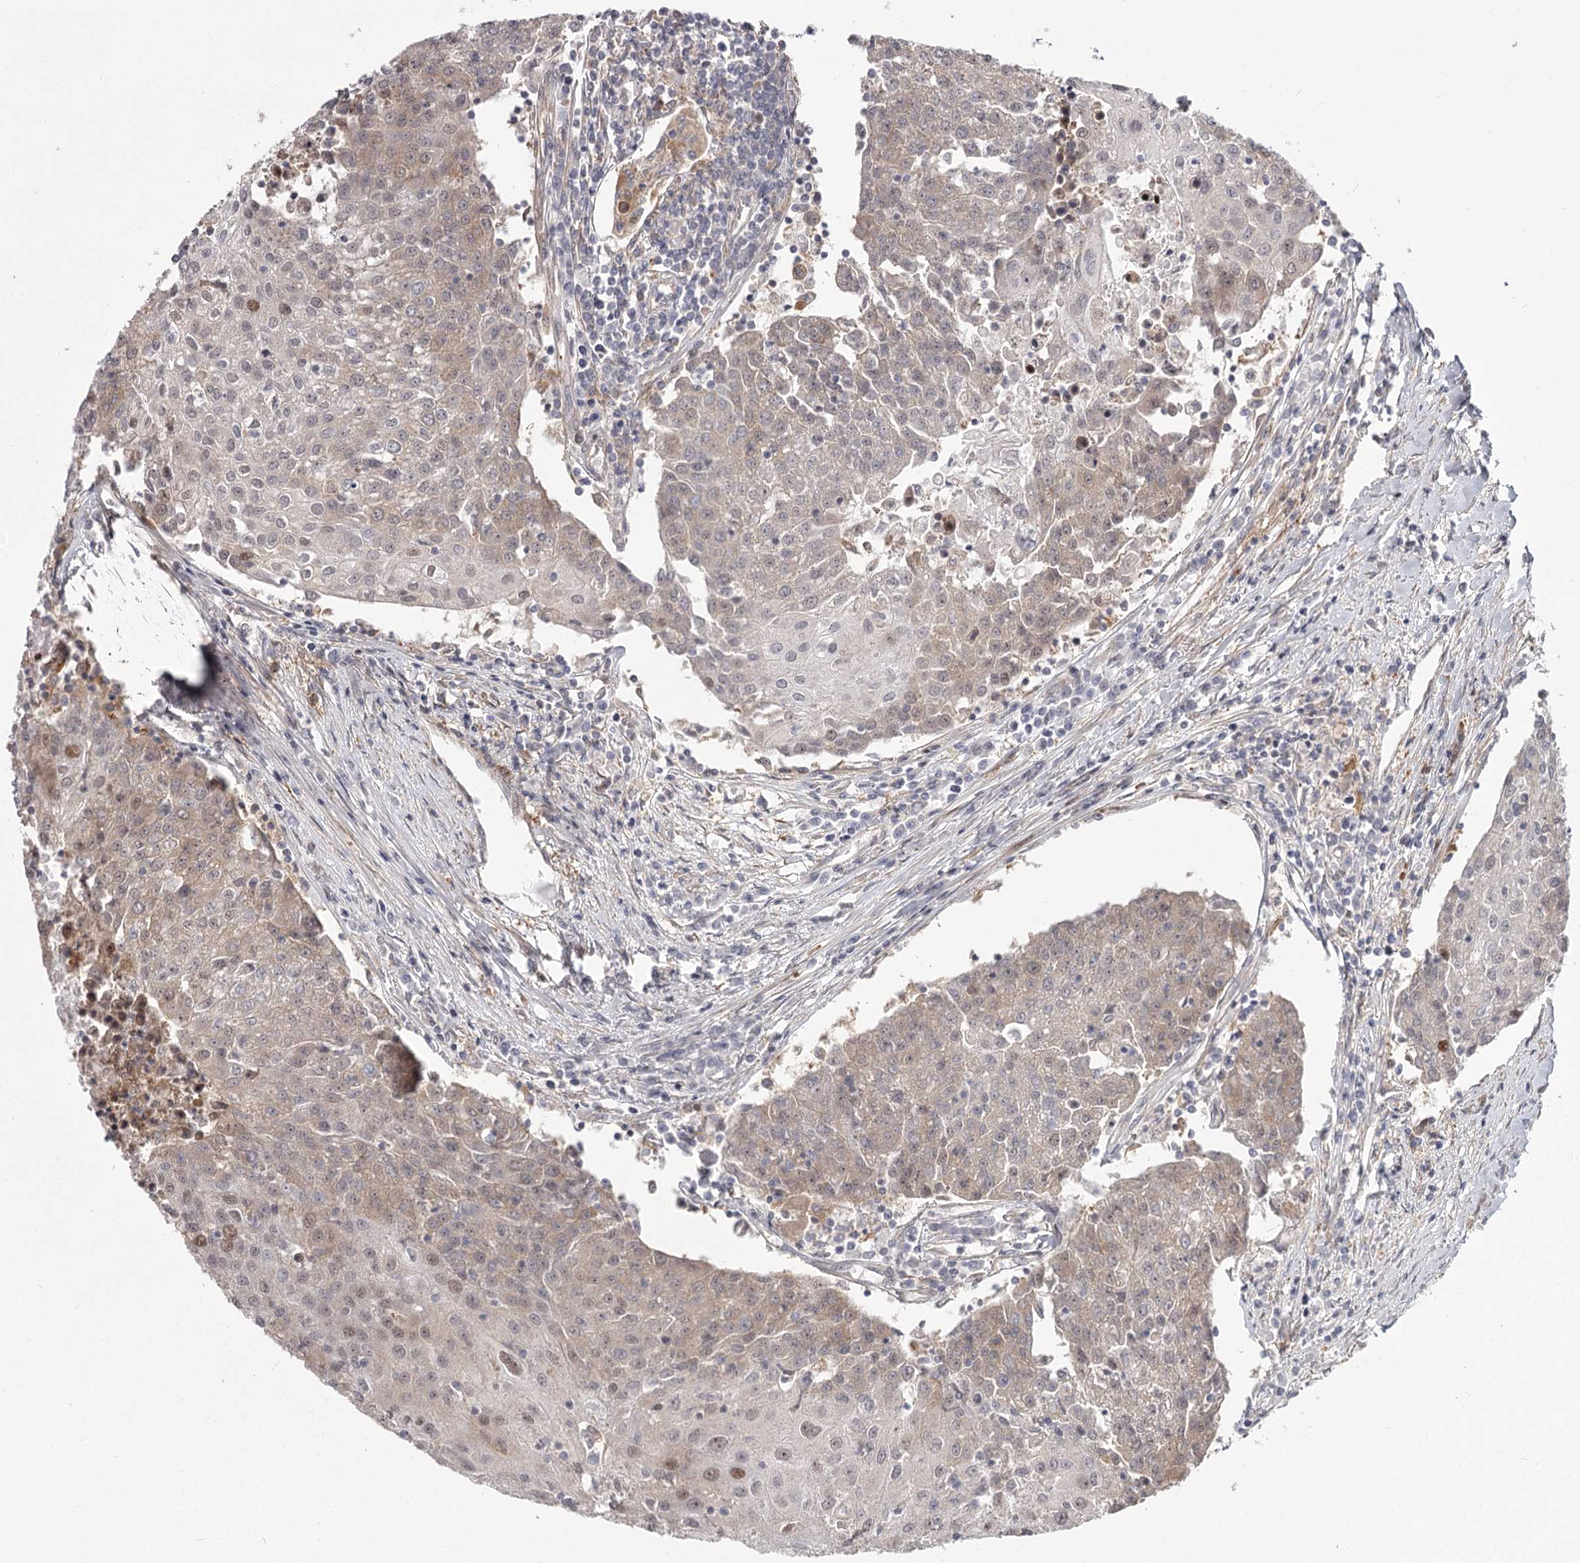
{"staining": {"intensity": "weak", "quantity": "<25%", "location": "cytoplasmic/membranous,nuclear"}, "tissue": "urothelial cancer", "cell_type": "Tumor cells", "image_type": "cancer", "snomed": [{"axis": "morphology", "description": "Urothelial carcinoma, High grade"}, {"axis": "topography", "description": "Urinary bladder"}], "caption": "Immunohistochemistry histopathology image of urothelial cancer stained for a protein (brown), which exhibits no staining in tumor cells.", "gene": "CCNG2", "patient": {"sex": "female", "age": 85}}